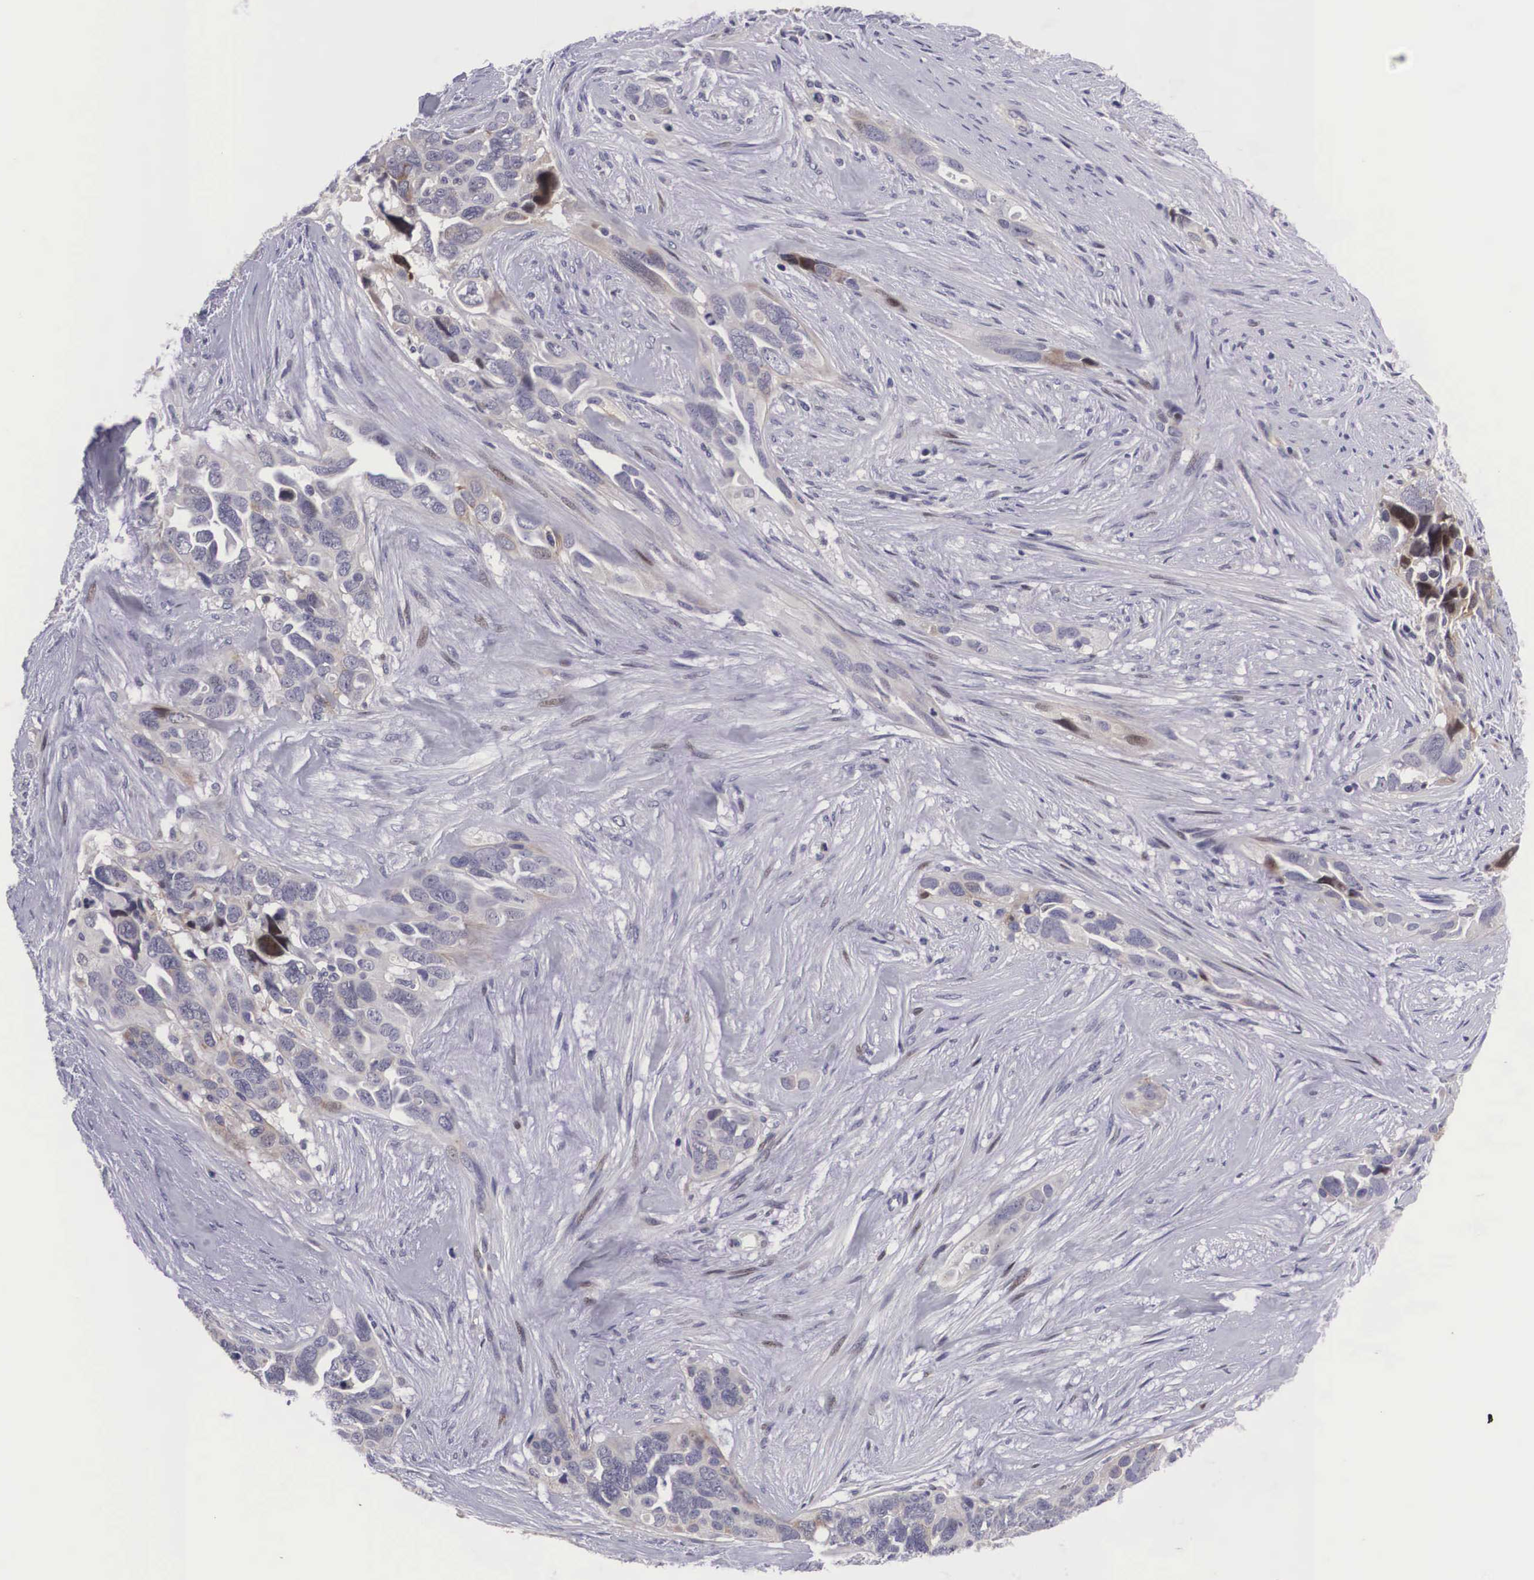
{"staining": {"intensity": "weak", "quantity": "25%-75%", "location": "cytoplasmic/membranous"}, "tissue": "ovarian cancer", "cell_type": "Tumor cells", "image_type": "cancer", "snomed": [{"axis": "morphology", "description": "Cystadenocarcinoma, serous, NOS"}, {"axis": "topography", "description": "Ovary"}], "caption": "Protein staining of ovarian serous cystadenocarcinoma tissue demonstrates weak cytoplasmic/membranous staining in approximately 25%-75% of tumor cells.", "gene": "EMID1", "patient": {"sex": "female", "age": 63}}